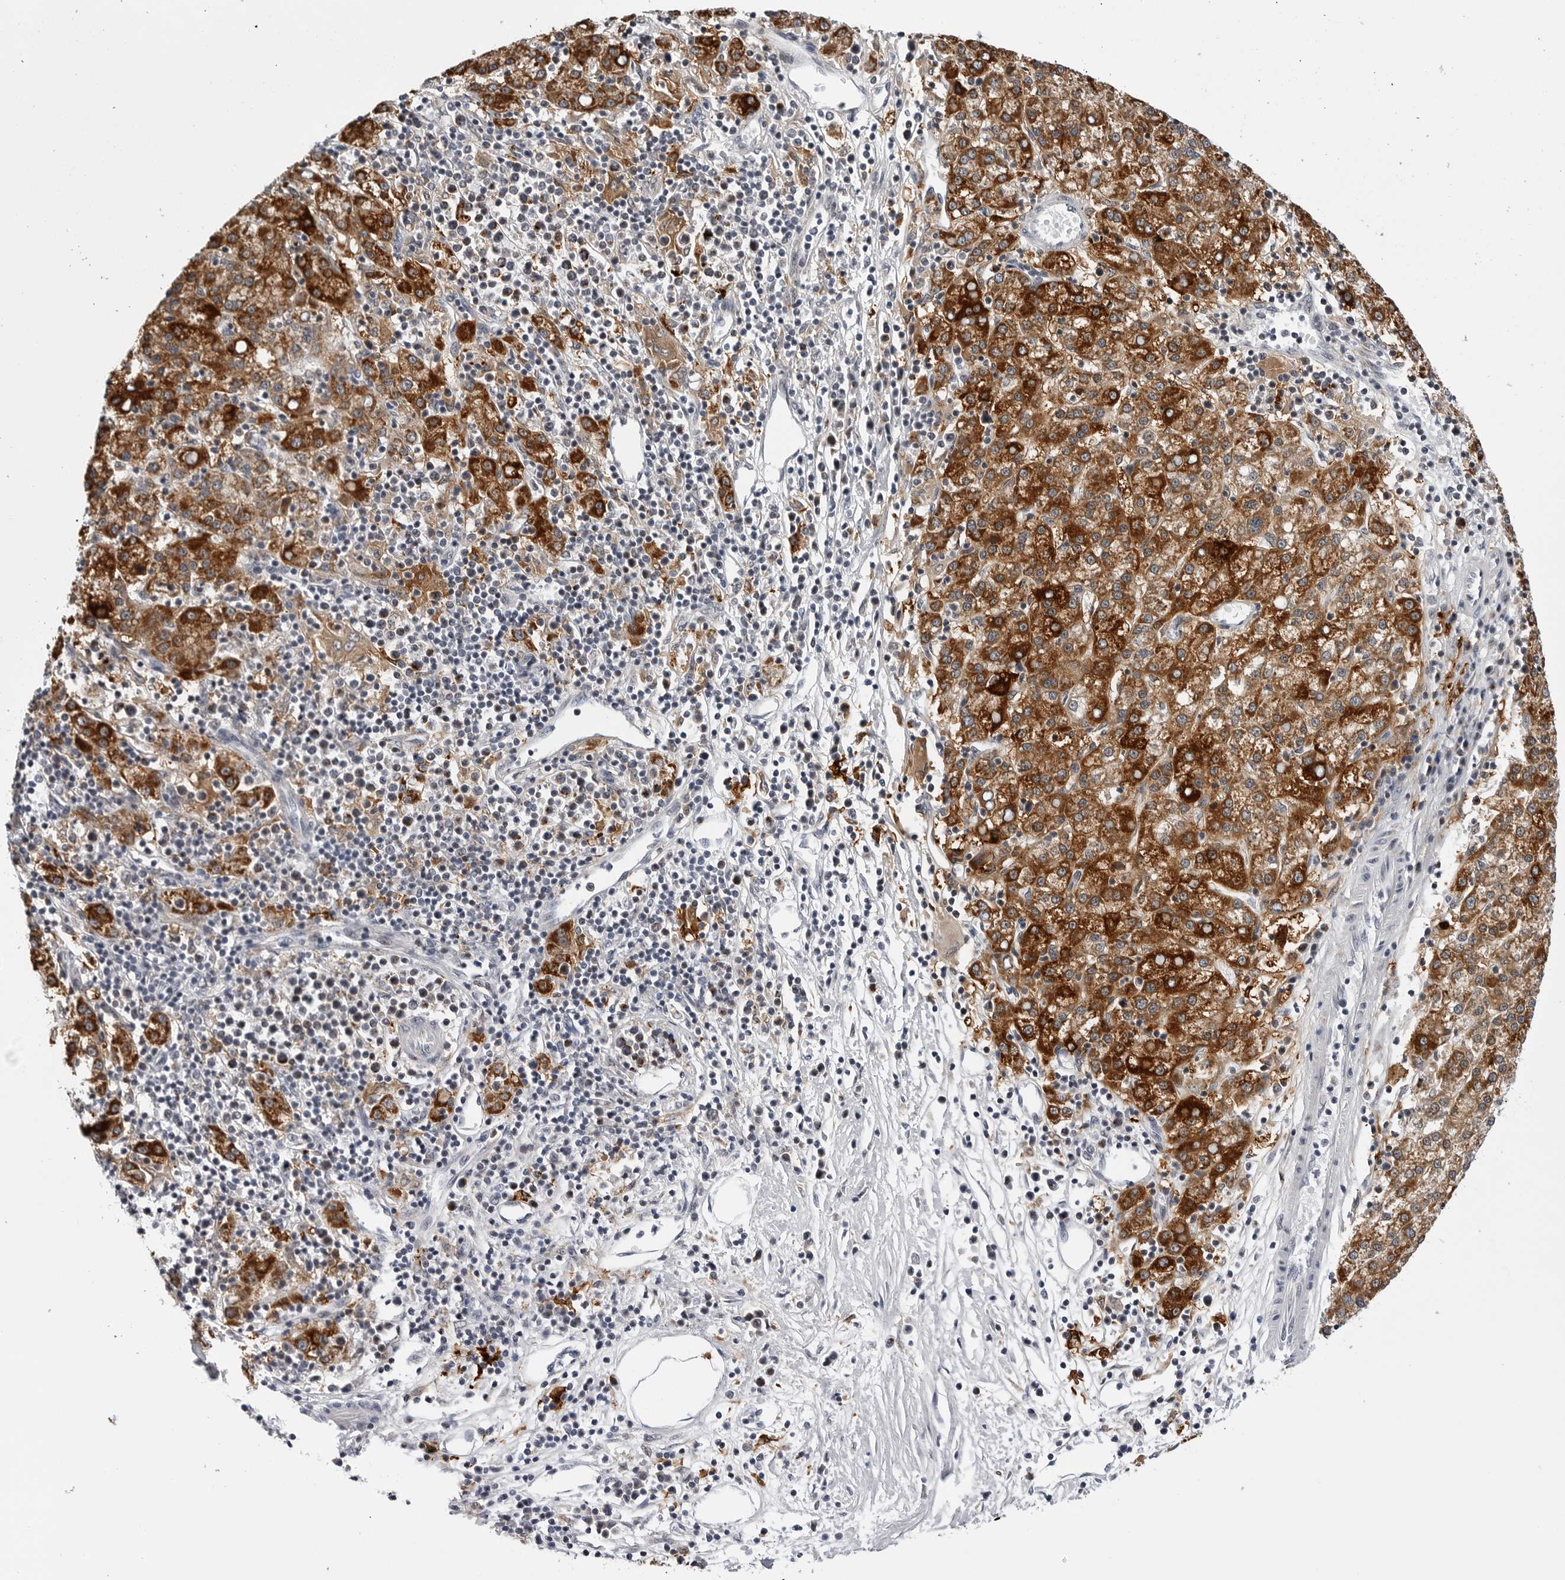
{"staining": {"intensity": "strong", "quantity": ">75%", "location": "cytoplasmic/membranous"}, "tissue": "liver cancer", "cell_type": "Tumor cells", "image_type": "cancer", "snomed": [{"axis": "morphology", "description": "Carcinoma, Hepatocellular, NOS"}, {"axis": "topography", "description": "Liver"}], "caption": "Liver cancer (hepatocellular carcinoma) stained with immunohistochemistry (IHC) demonstrates strong cytoplasmic/membranous positivity in about >75% of tumor cells.", "gene": "CDK20", "patient": {"sex": "female", "age": 58}}